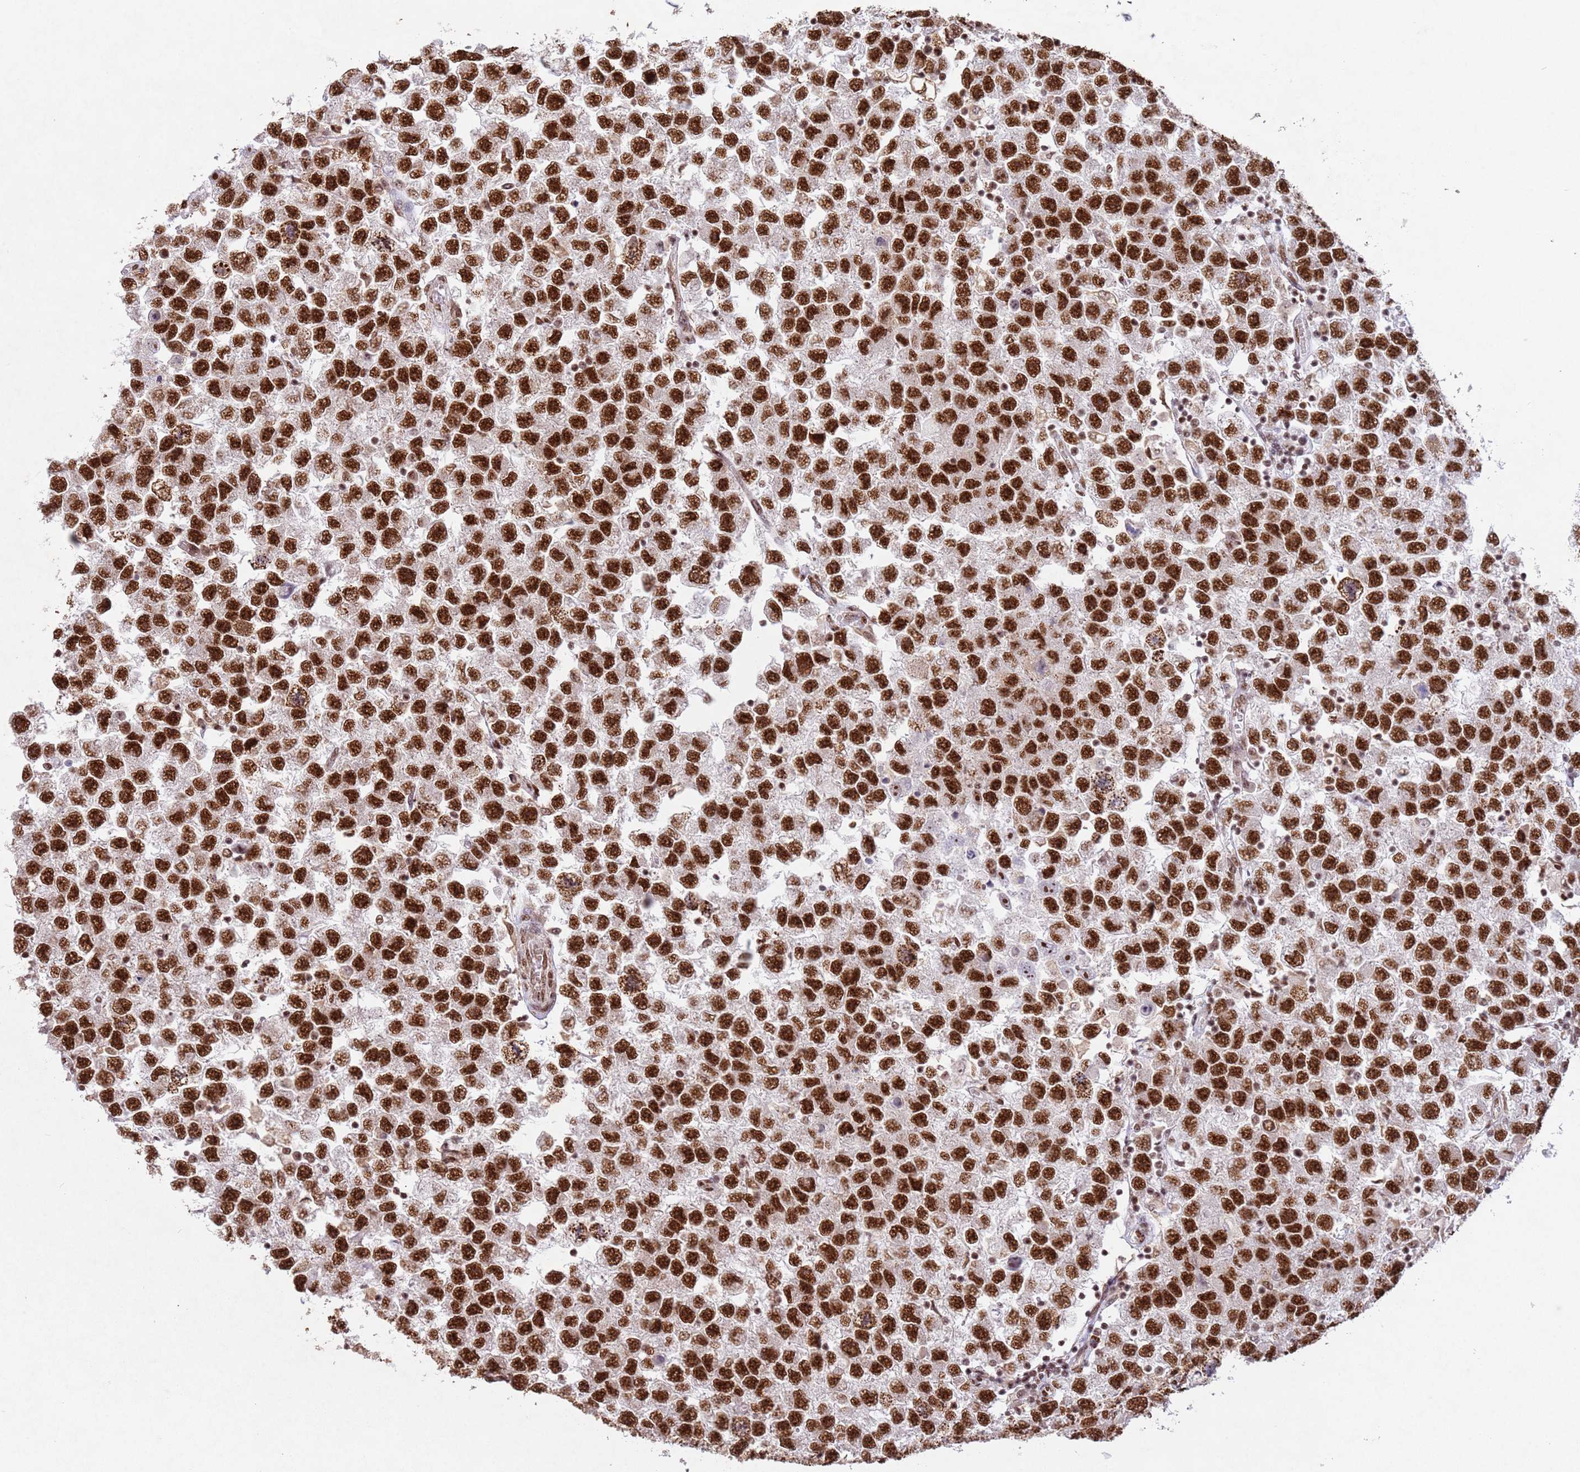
{"staining": {"intensity": "strong", "quantity": ">75%", "location": "nuclear"}, "tissue": "testis cancer", "cell_type": "Tumor cells", "image_type": "cancer", "snomed": [{"axis": "morphology", "description": "Seminoma, NOS"}, {"axis": "topography", "description": "Testis"}], "caption": "Testis cancer tissue exhibits strong nuclear expression in approximately >75% of tumor cells (brown staining indicates protein expression, while blue staining denotes nuclei).", "gene": "ESF1", "patient": {"sex": "male", "age": 26}}